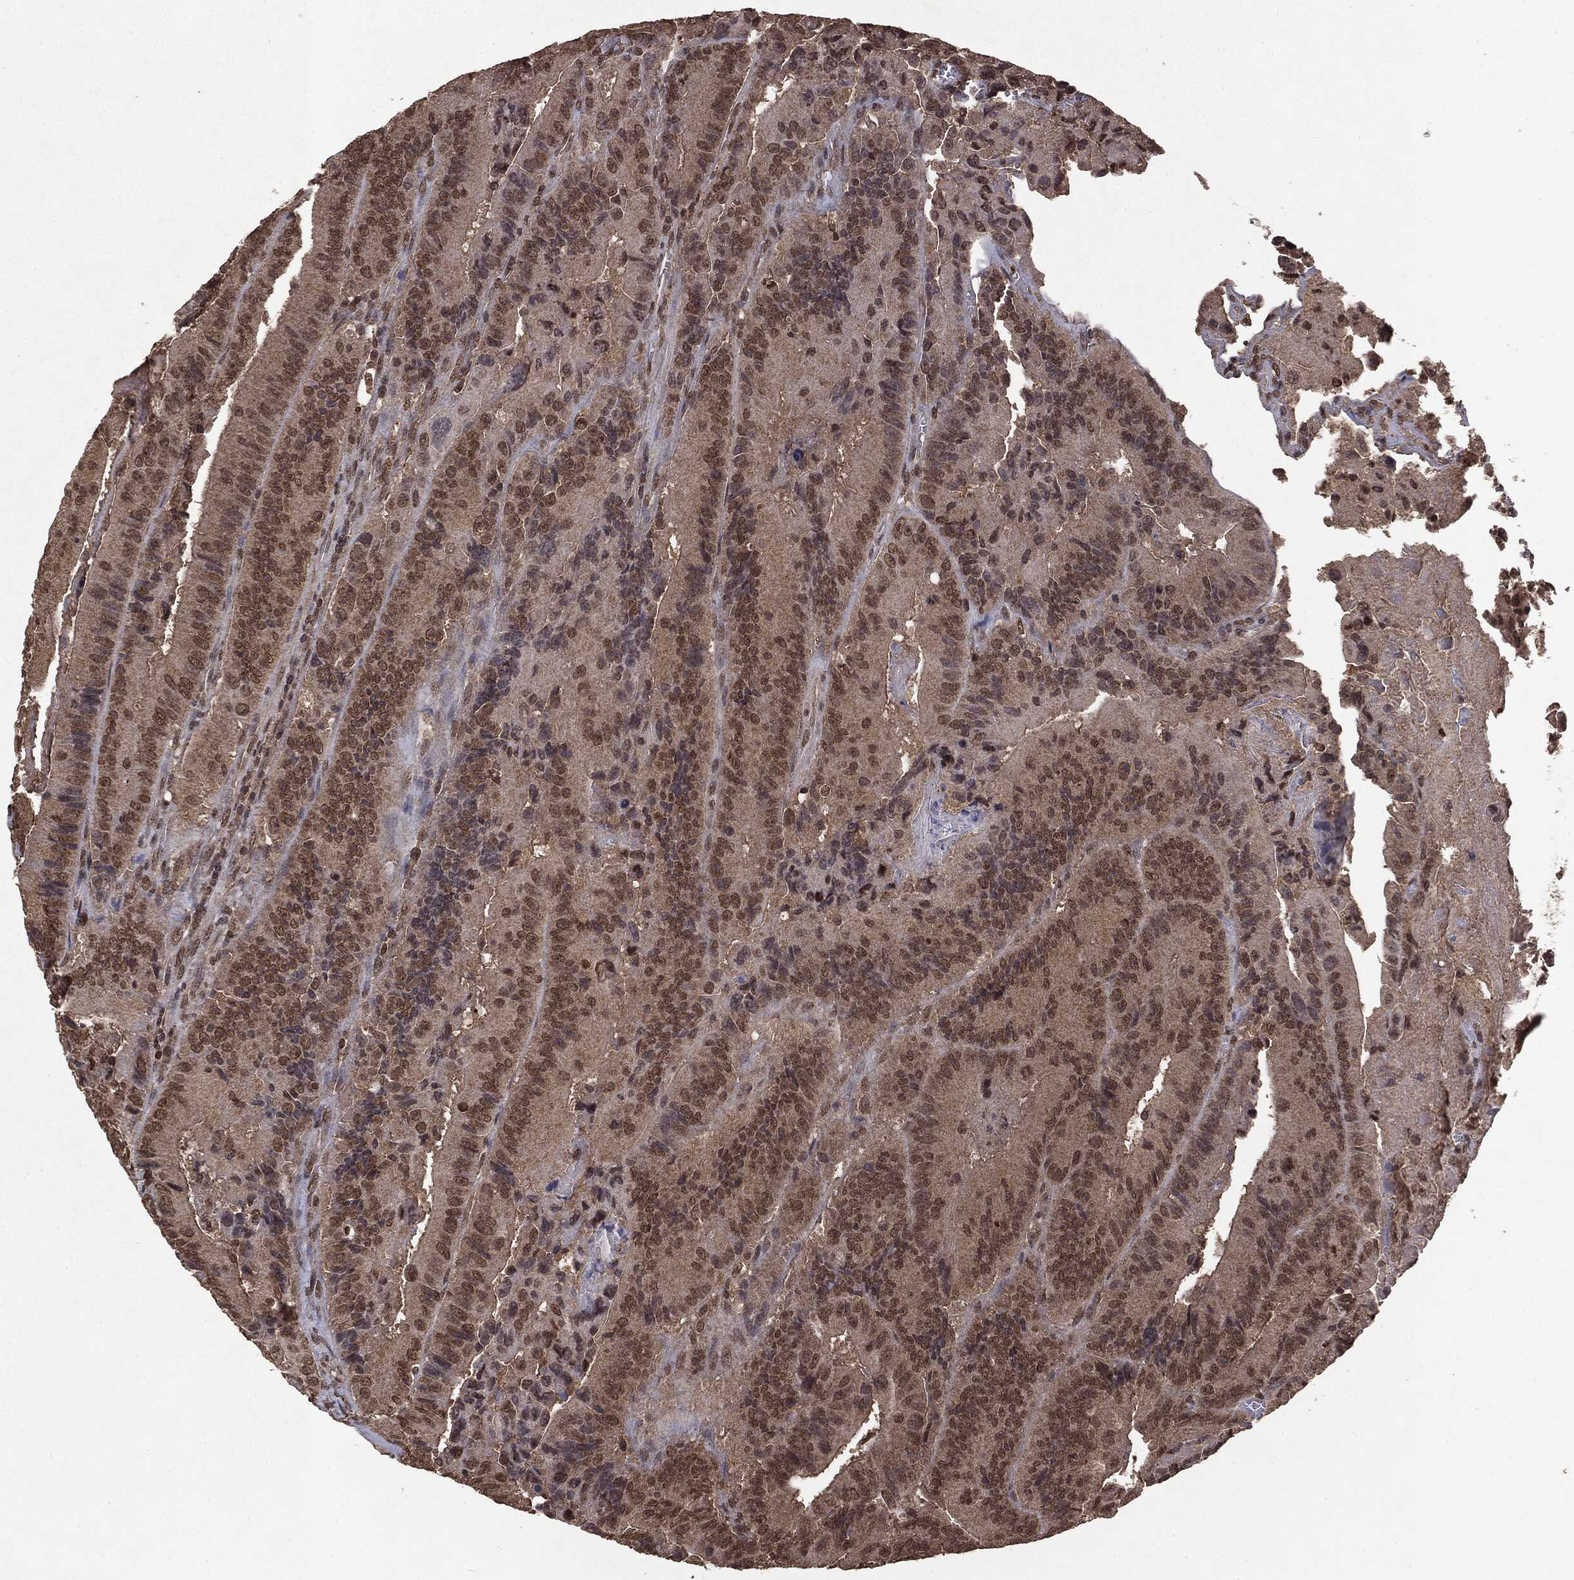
{"staining": {"intensity": "weak", "quantity": "25%-75%", "location": "cytoplasmic/membranous,nuclear"}, "tissue": "colorectal cancer", "cell_type": "Tumor cells", "image_type": "cancer", "snomed": [{"axis": "morphology", "description": "Adenocarcinoma, NOS"}, {"axis": "topography", "description": "Colon"}], "caption": "The image demonstrates a brown stain indicating the presence of a protein in the cytoplasmic/membranous and nuclear of tumor cells in colorectal cancer (adenocarcinoma).", "gene": "PEBP1", "patient": {"sex": "female", "age": 86}}